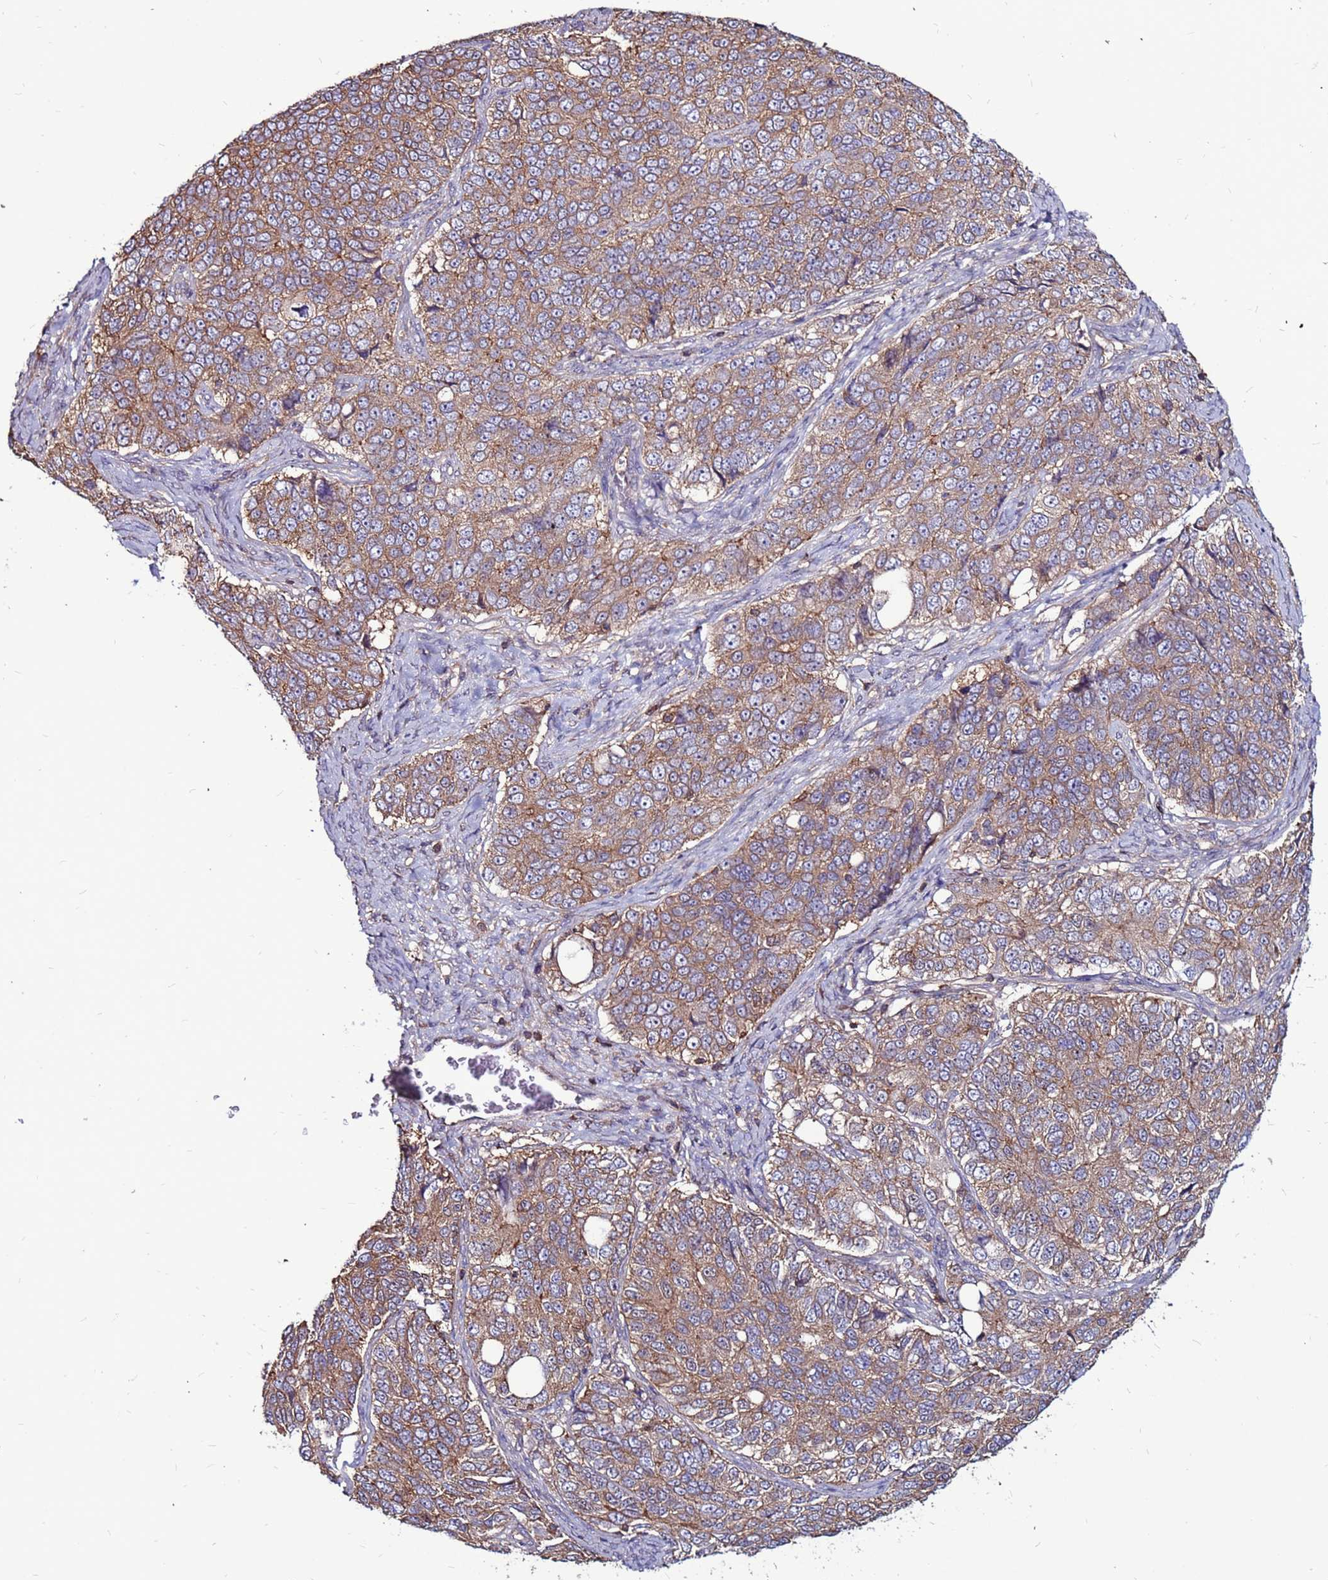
{"staining": {"intensity": "moderate", "quantity": ">75%", "location": "cytoplasmic/membranous"}, "tissue": "ovarian cancer", "cell_type": "Tumor cells", "image_type": "cancer", "snomed": [{"axis": "morphology", "description": "Carcinoma, endometroid"}, {"axis": "topography", "description": "Ovary"}], "caption": "Moderate cytoplasmic/membranous expression is identified in approximately >75% of tumor cells in endometroid carcinoma (ovarian). (Stains: DAB in brown, nuclei in blue, Microscopy: brightfield microscopy at high magnification).", "gene": "NRN1L", "patient": {"sex": "female", "age": 51}}